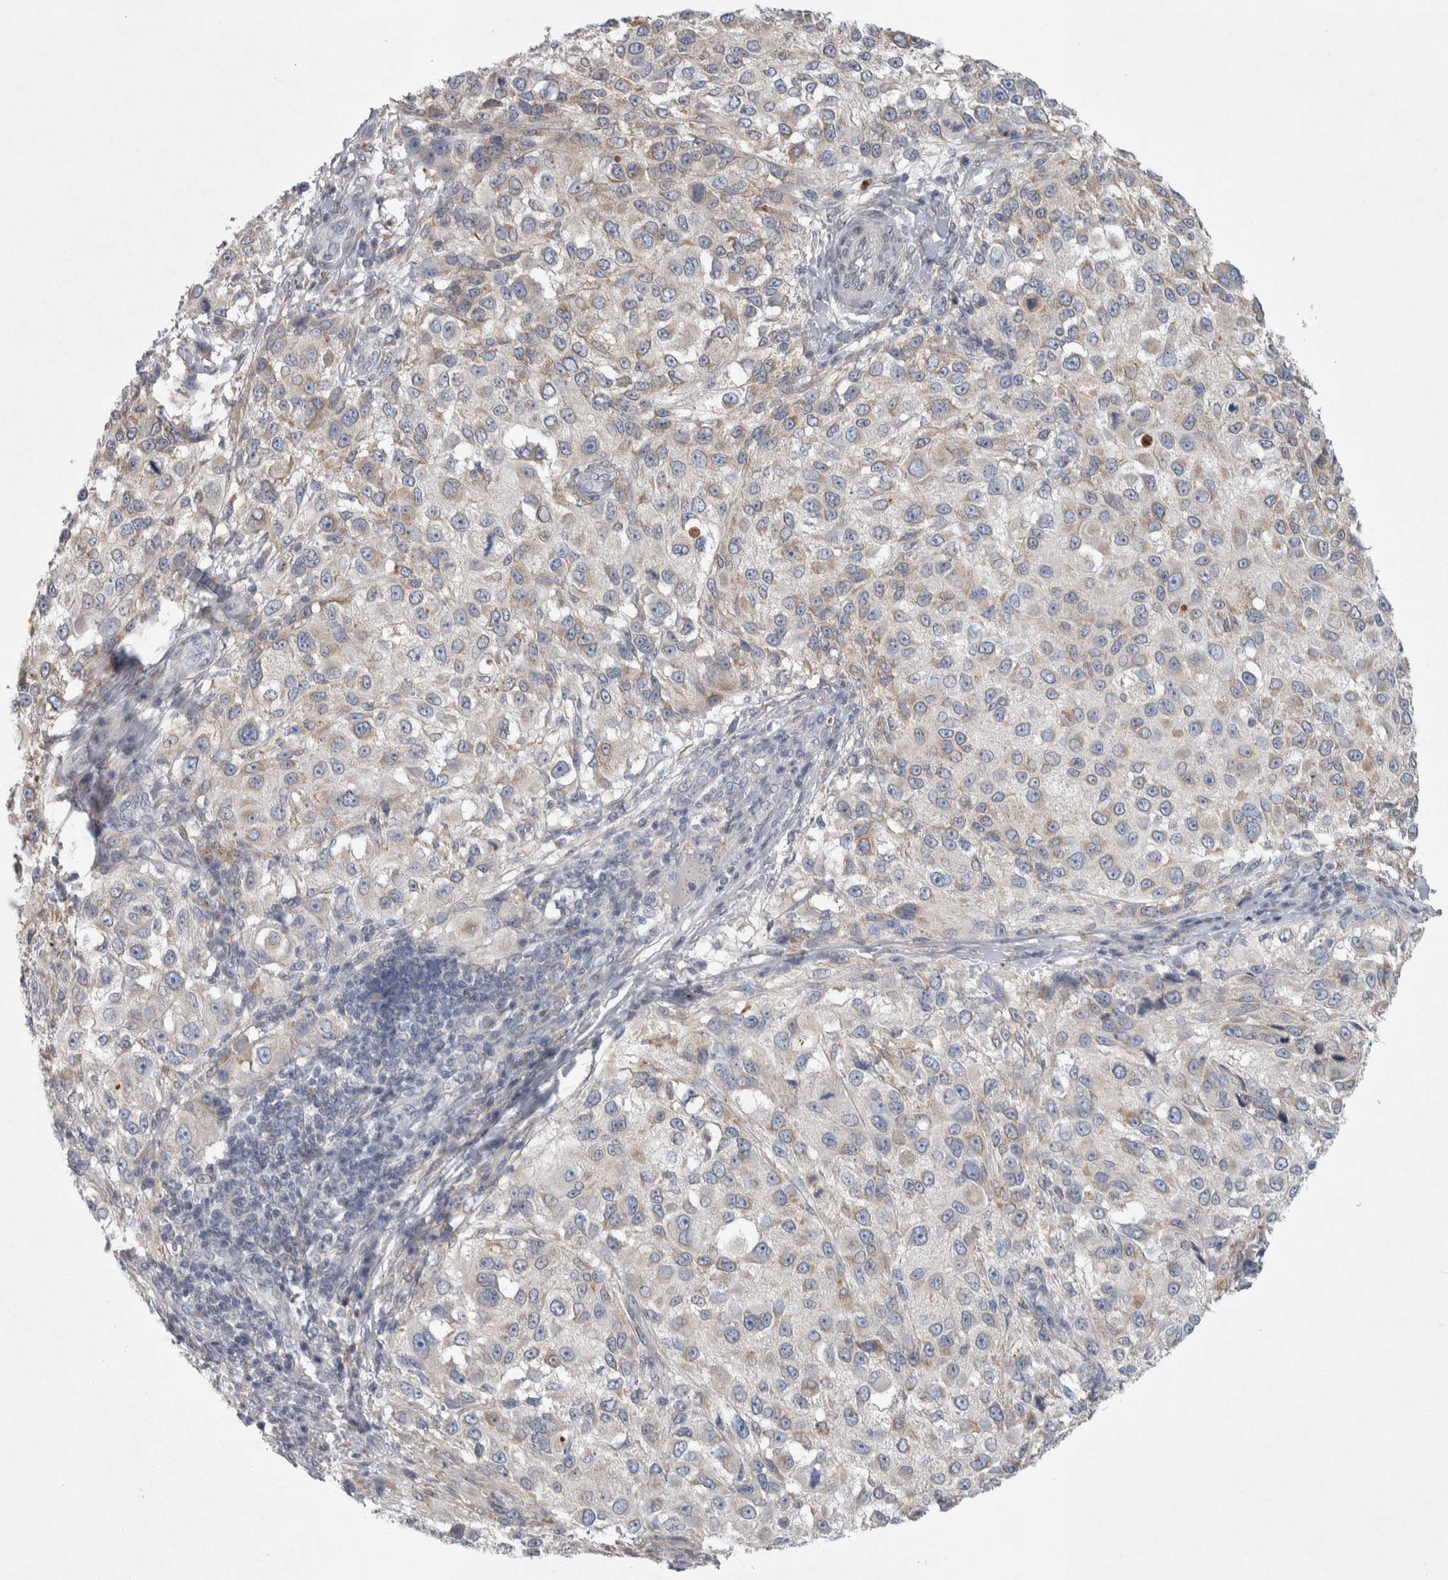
{"staining": {"intensity": "weak", "quantity": "<25%", "location": "cytoplasmic/membranous"}, "tissue": "melanoma", "cell_type": "Tumor cells", "image_type": "cancer", "snomed": [{"axis": "morphology", "description": "Necrosis, NOS"}, {"axis": "morphology", "description": "Malignant melanoma, NOS"}, {"axis": "topography", "description": "Skin"}], "caption": "The IHC micrograph has no significant expression in tumor cells of melanoma tissue.", "gene": "SIGMAR1", "patient": {"sex": "female", "age": 87}}